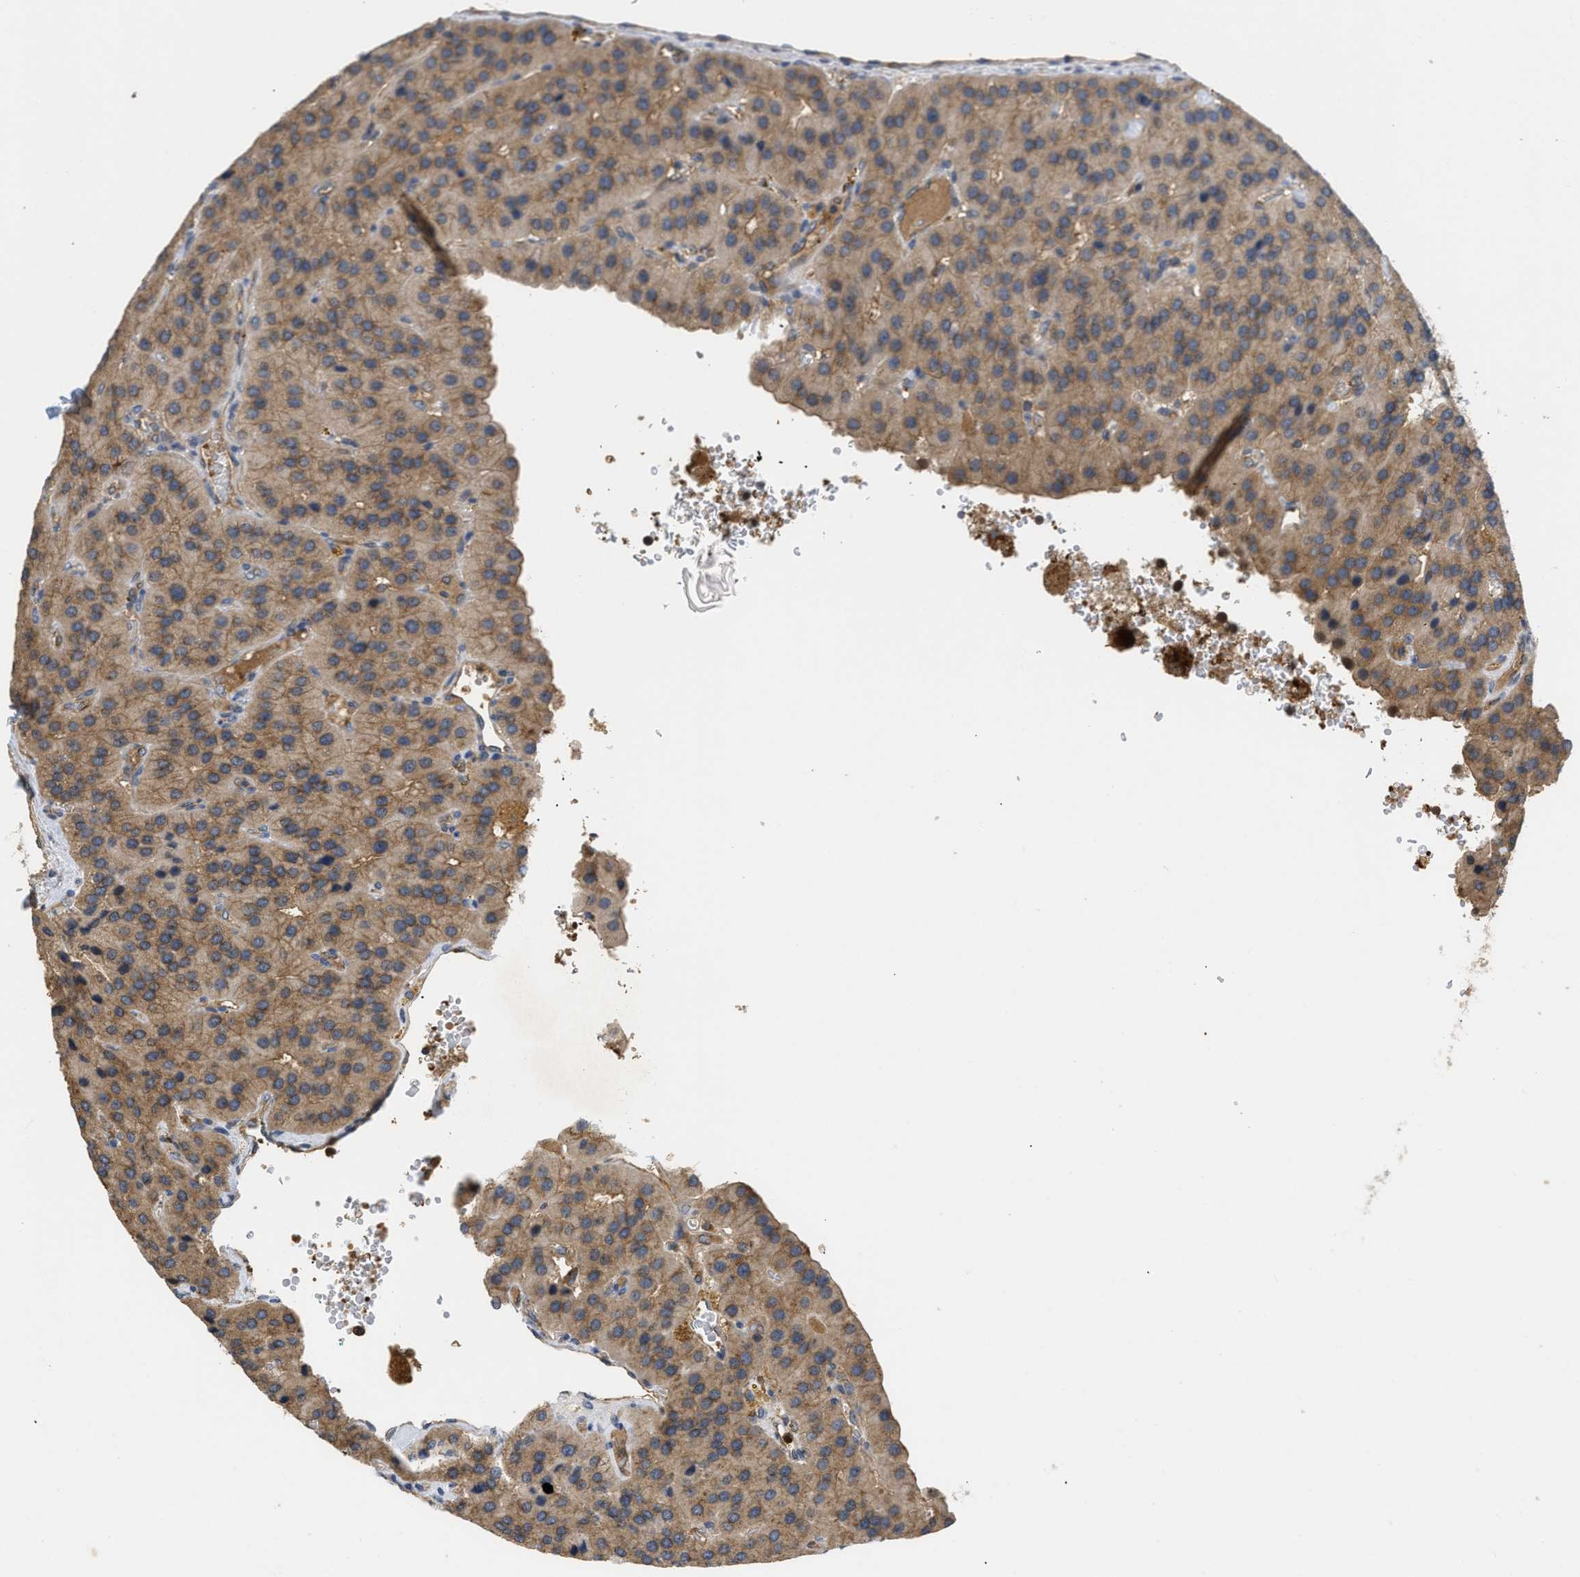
{"staining": {"intensity": "moderate", "quantity": ">75%", "location": "cytoplasmic/membranous"}, "tissue": "parathyroid gland", "cell_type": "Glandular cells", "image_type": "normal", "snomed": [{"axis": "morphology", "description": "Normal tissue, NOS"}, {"axis": "morphology", "description": "Adenoma, NOS"}, {"axis": "topography", "description": "Parathyroid gland"}], "caption": "IHC (DAB) staining of normal parathyroid gland shows moderate cytoplasmic/membranous protein expression in about >75% of glandular cells. The protein of interest is shown in brown color, while the nuclei are stained blue.", "gene": "RNF216", "patient": {"sex": "female", "age": 86}}